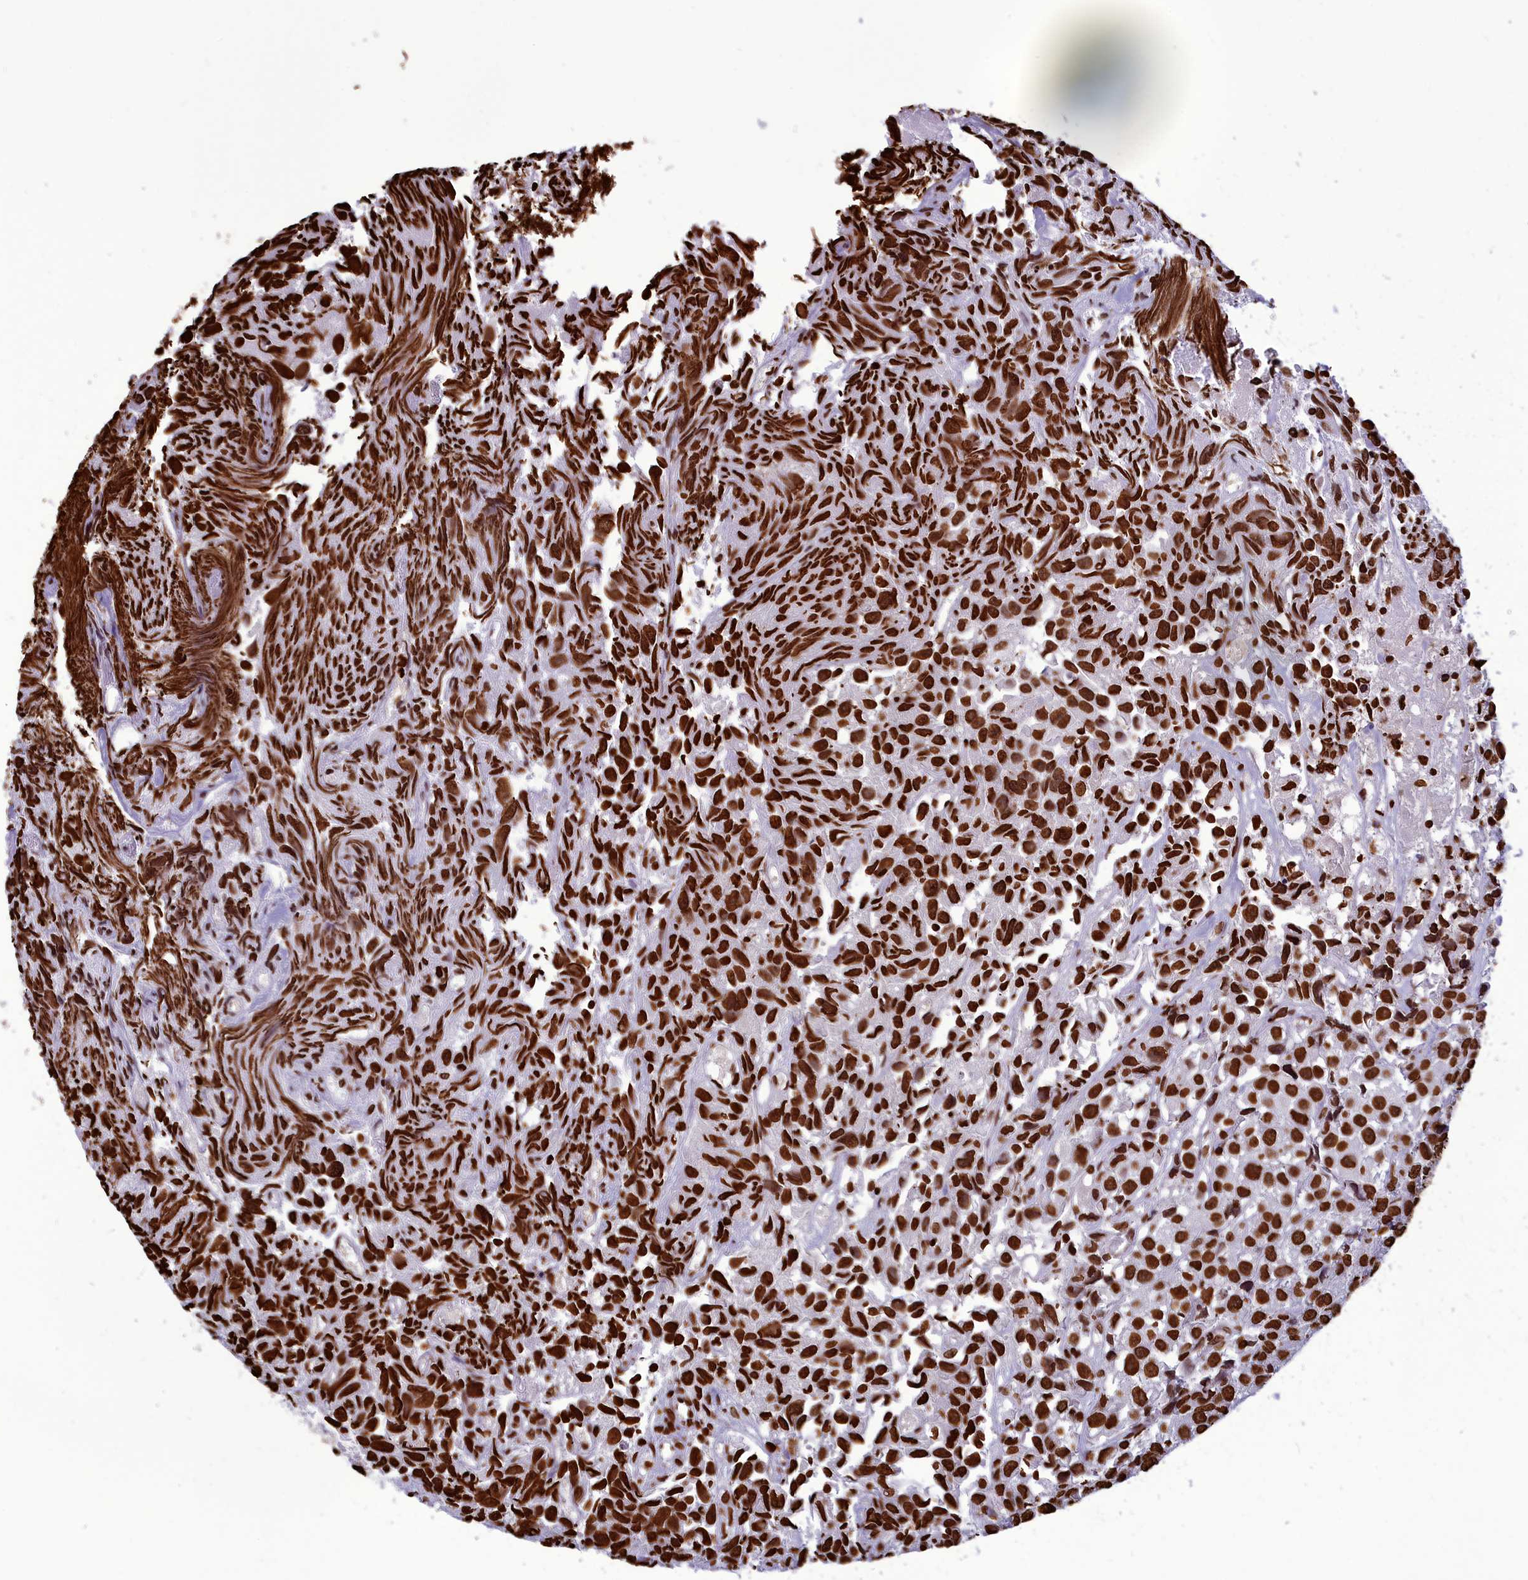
{"staining": {"intensity": "strong", "quantity": ">75%", "location": "nuclear"}, "tissue": "urothelial cancer", "cell_type": "Tumor cells", "image_type": "cancer", "snomed": [{"axis": "morphology", "description": "Urothelial carcinoma, High grade"}, {"axis": "topography", "description": "Urinary bladder"}], "caption": "Human urothelial carcinoma (high-grade) stained with a brown dye exhibits strong nuclear positive staining in approximately >75% of tumor cells.", "gene": "AKAP17A", "patient": {"sex": "female", "age": 75}}